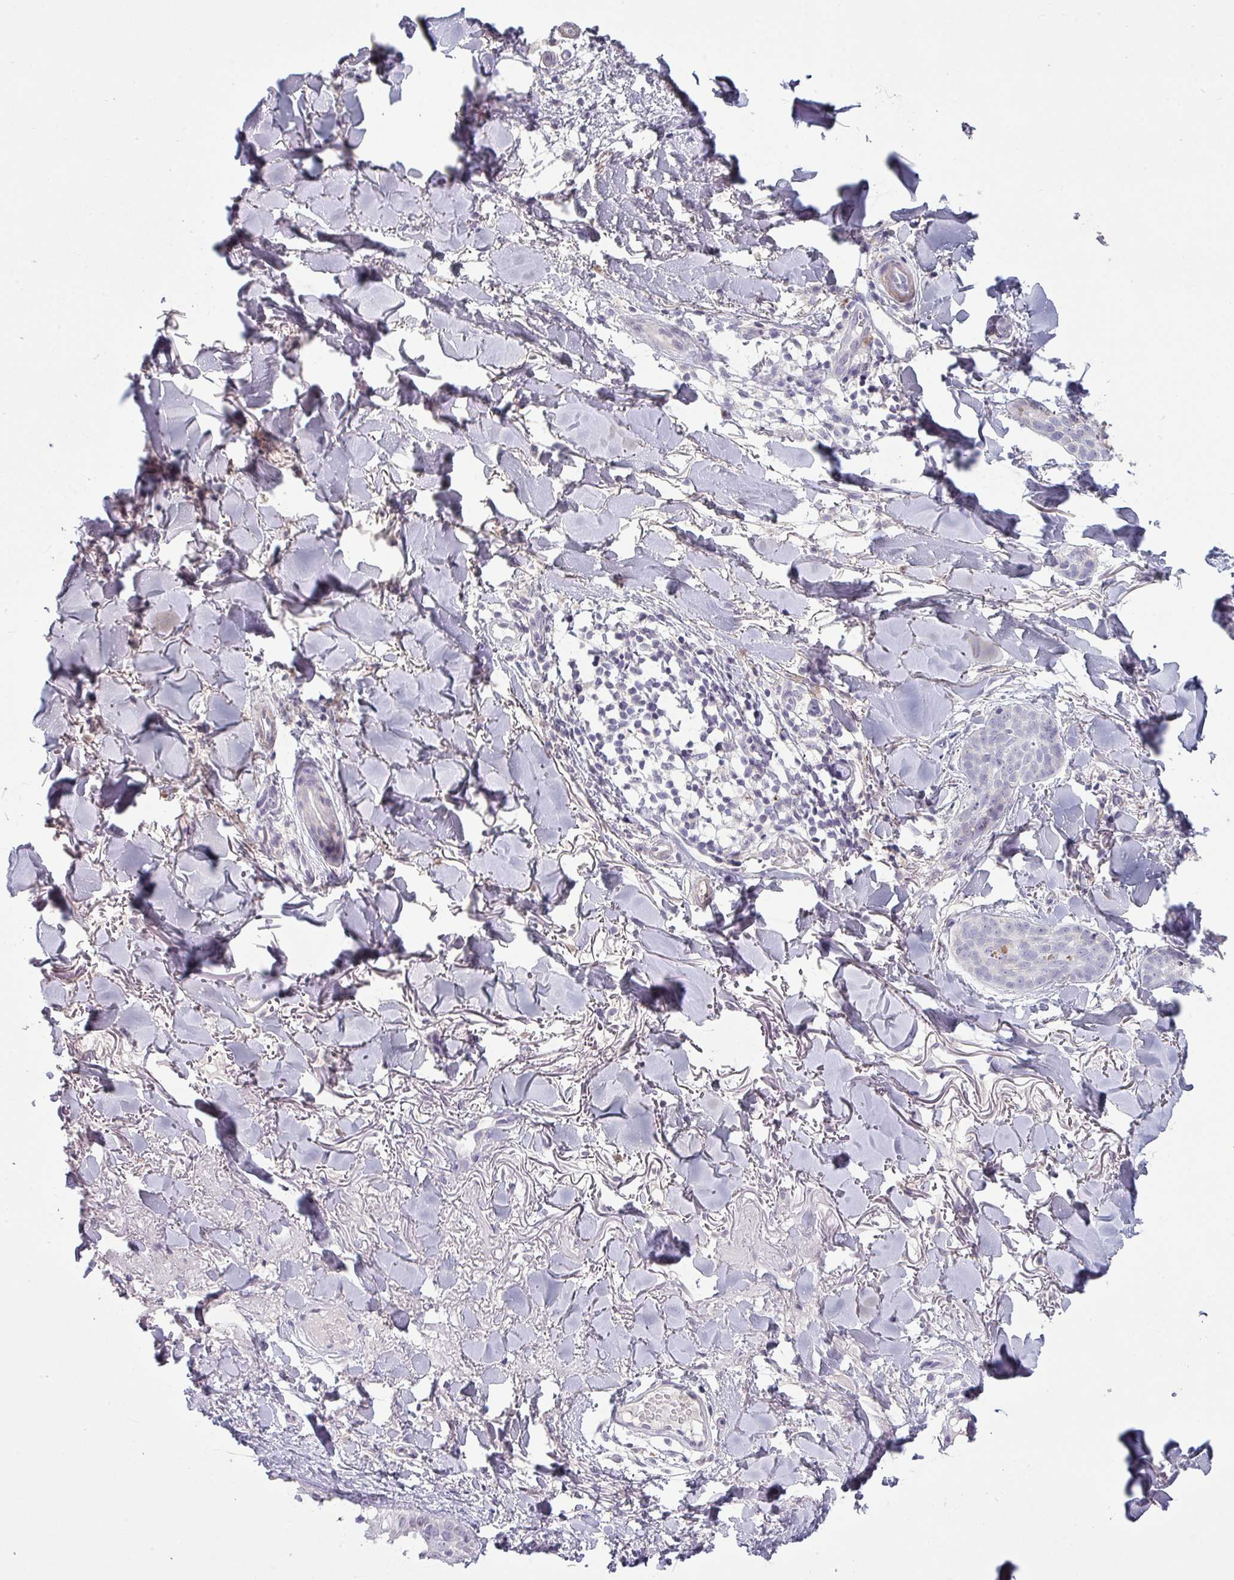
{"staining": {"intensity": "negative", "quantity": "none", "location": "none"}, "tissue": "skin cancer", "cell_type": "Tumor cells", "image_type": "cancer", "snomed": [{"axis": "morphology", "description": "Basal cell carcinoma"}, {"axis": "topography", "description": "Skin"}], "caption": "A photomicrograph of human basal cell carcinoma (skin) is negative for staining in tumor cells.", "gene": "MAGEC3", "patient": {"sex": "male", "age": 52}}